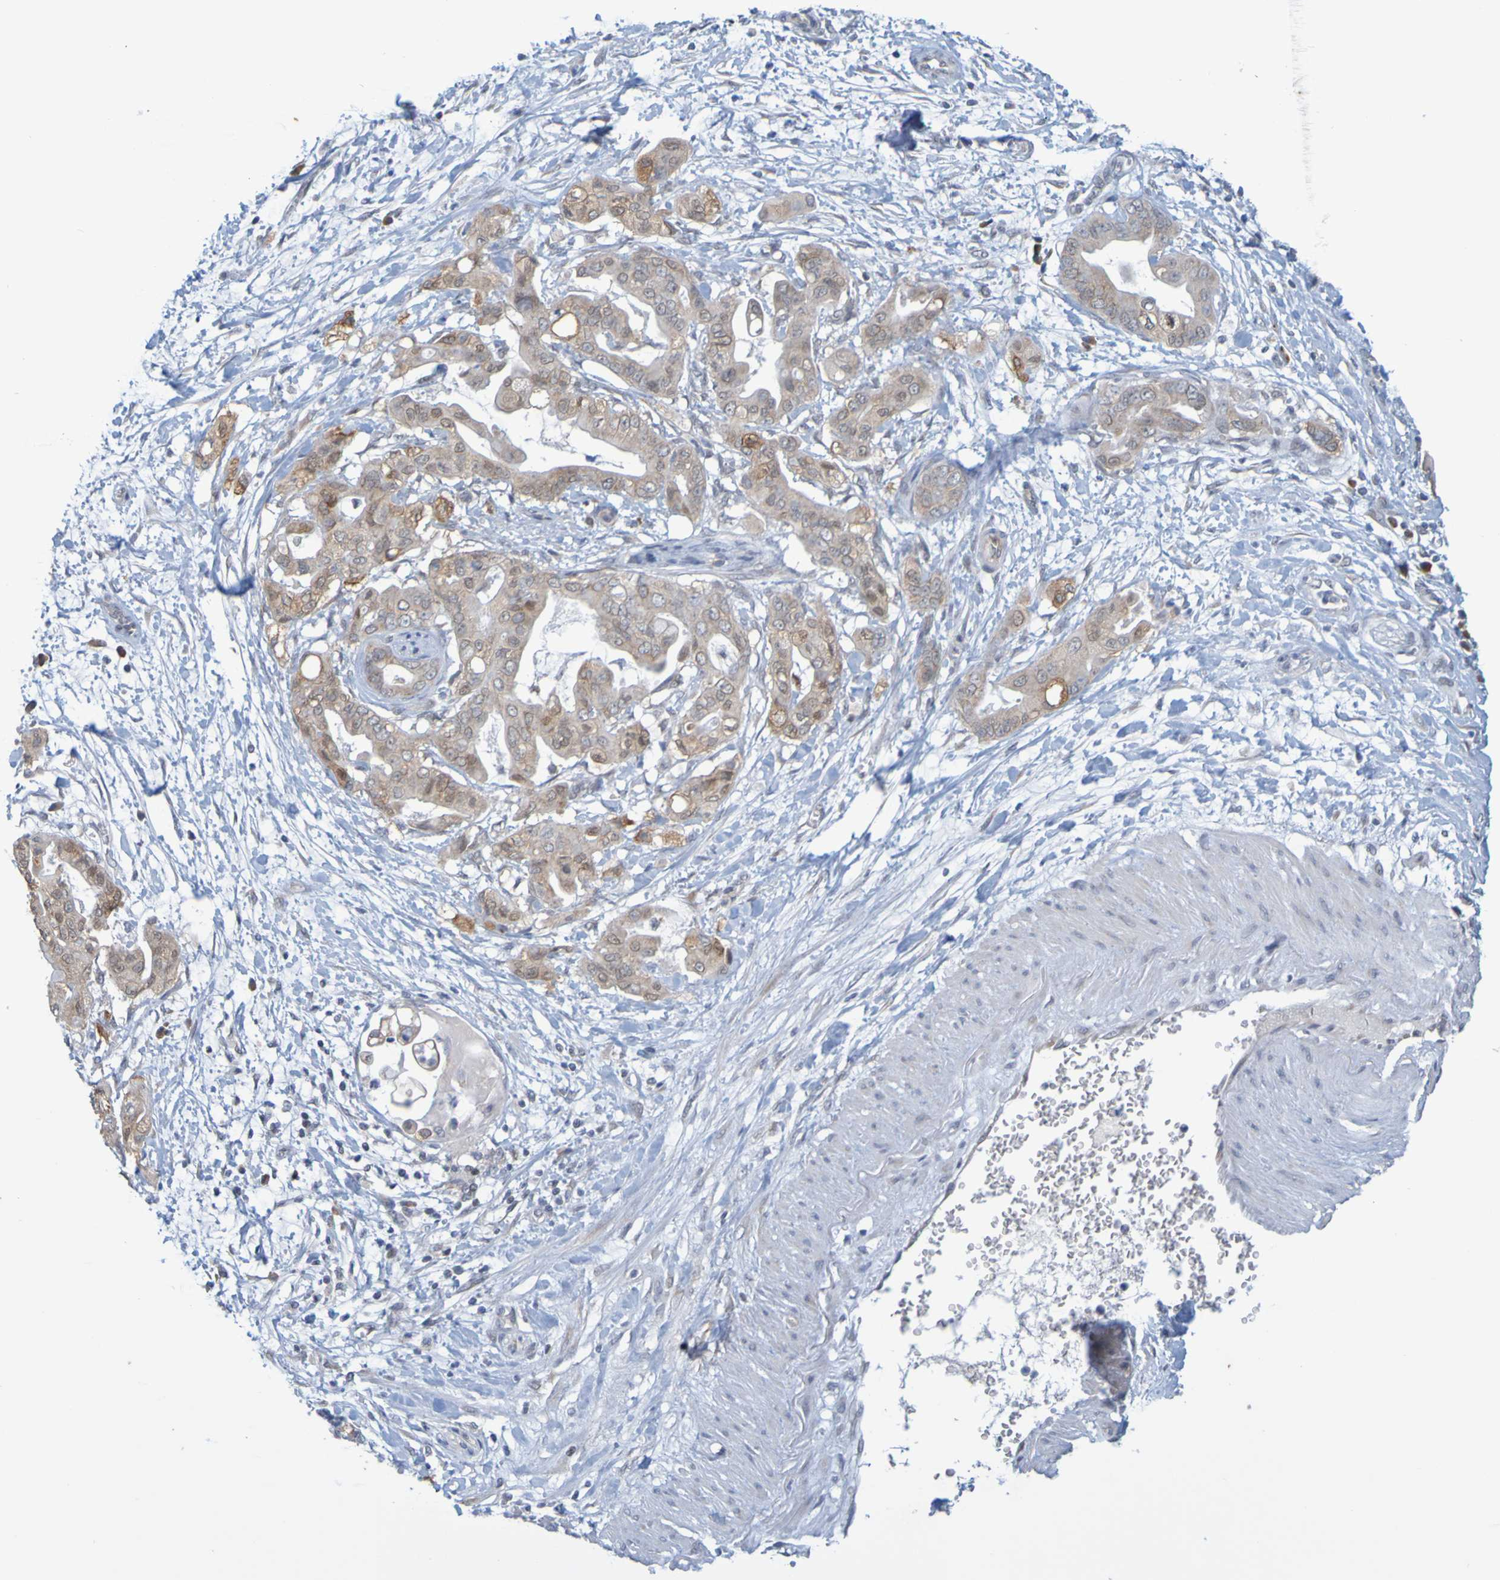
{"staining": {"intensity": "moderate", "quantity": ">75%", "location": "cytoplasmic/membranous"}, "tissue": "pancreatic cancer", "cell_type": "Tumor cells", "image_type": "cancer", "snomed": [{"axis": "morphology", "description": "Adenocarcinoma, NOS"}, {"axis": "topography", "description": "Pancreas"}], "caption": "This photomicrograph reveals IHC staining of pancreatic cancer, with medium moderate cytoplasmic/membranous expression in about >75% of tumor cells.", "gene": "MOGS", "patient": {"sex": "female", "age": 75}}